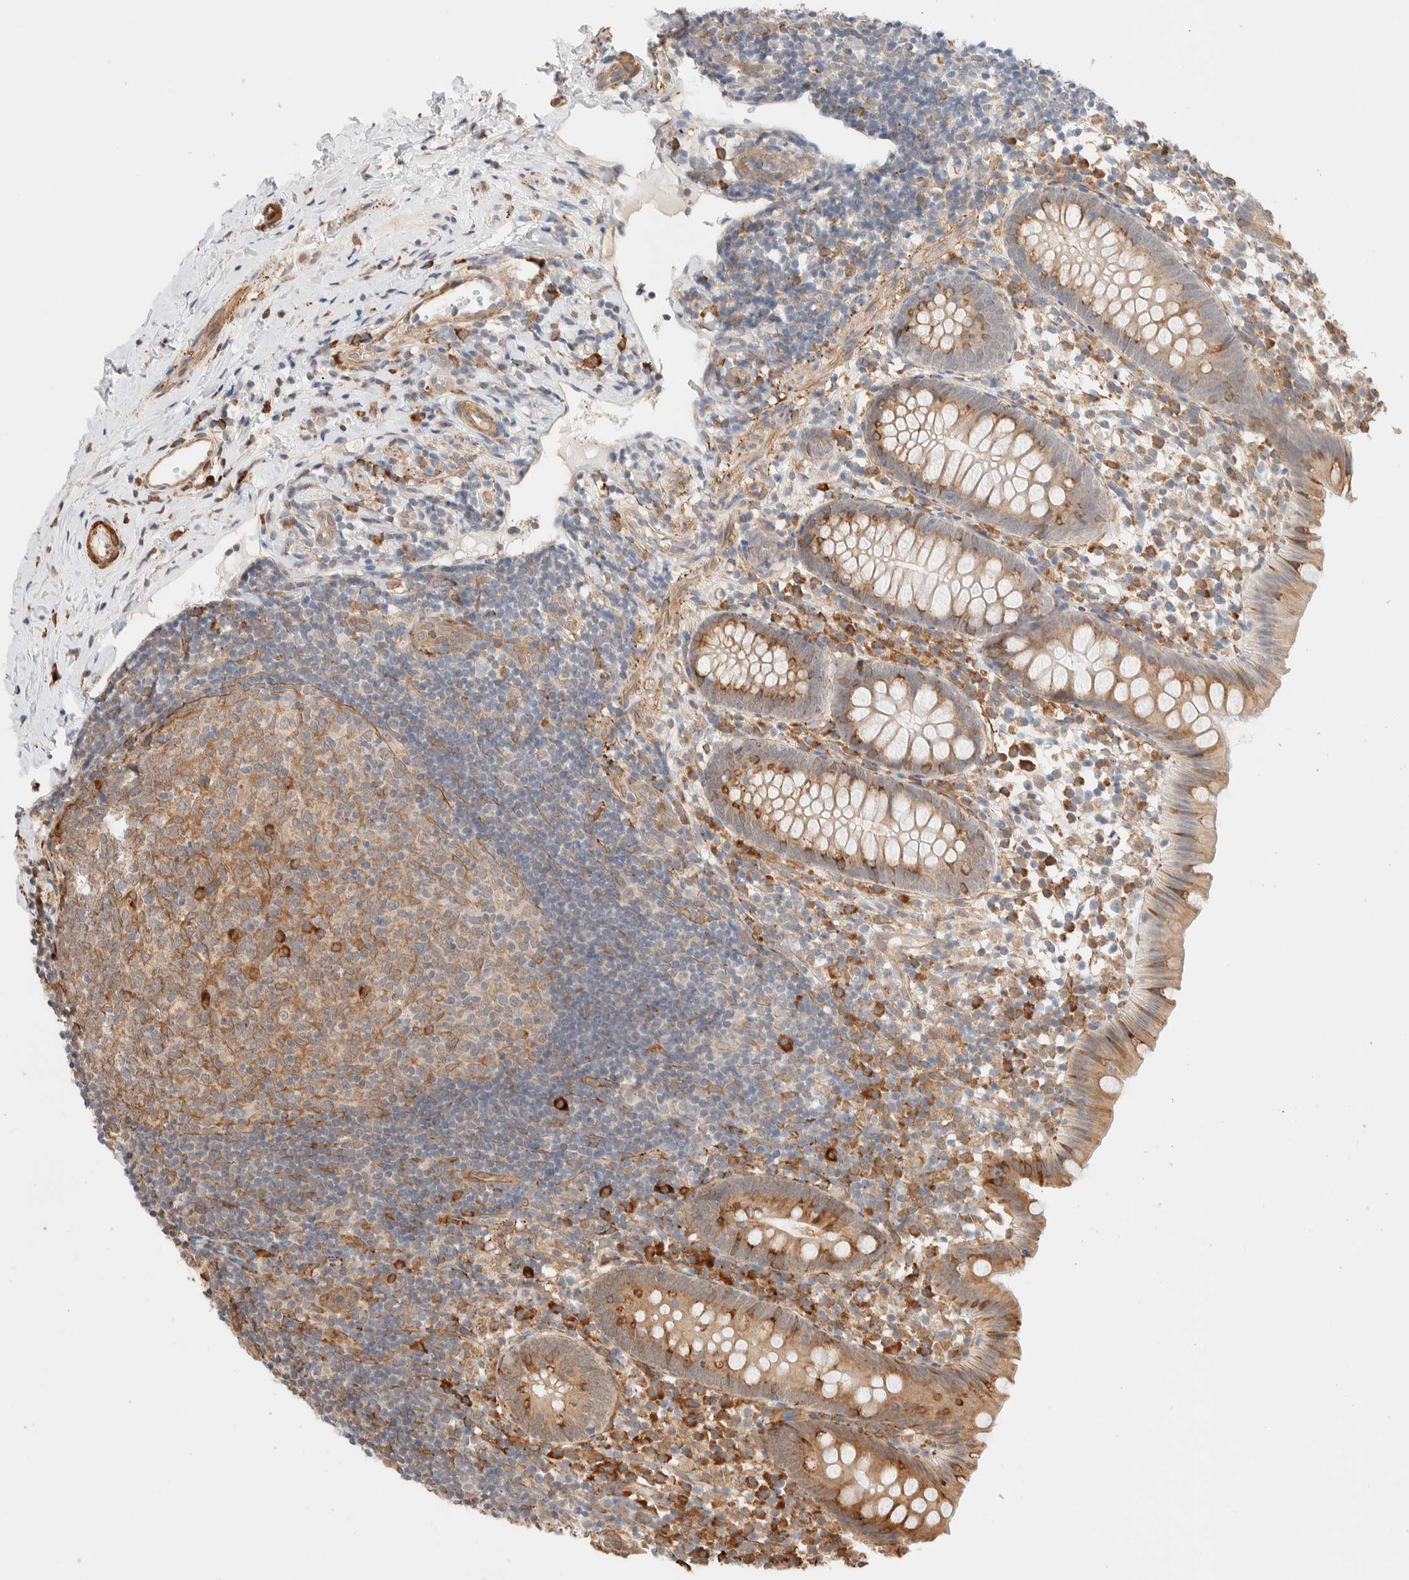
{"staining": {"intensity": "moderate", "quantity": ">75%", "location": "cytoplasmic/membranous"}, "tissue": "appendix", "cell_type": "Glandular cells", "image_type": "normal", "snomed": [{"axis": "morphology", "description": "Normal tissue, NOS"}, {"axis": "topography", "description": "Appendix"}], "caption": "DAB (3,3'-diaminobenzidine) immunohistochemical staining of benign human appendix shows moderate cytoplasmic/membranous protein expression in about >75% of glandular cells.", "gene": "INTS1", "patient": {"sex": "female", "age": 20}}